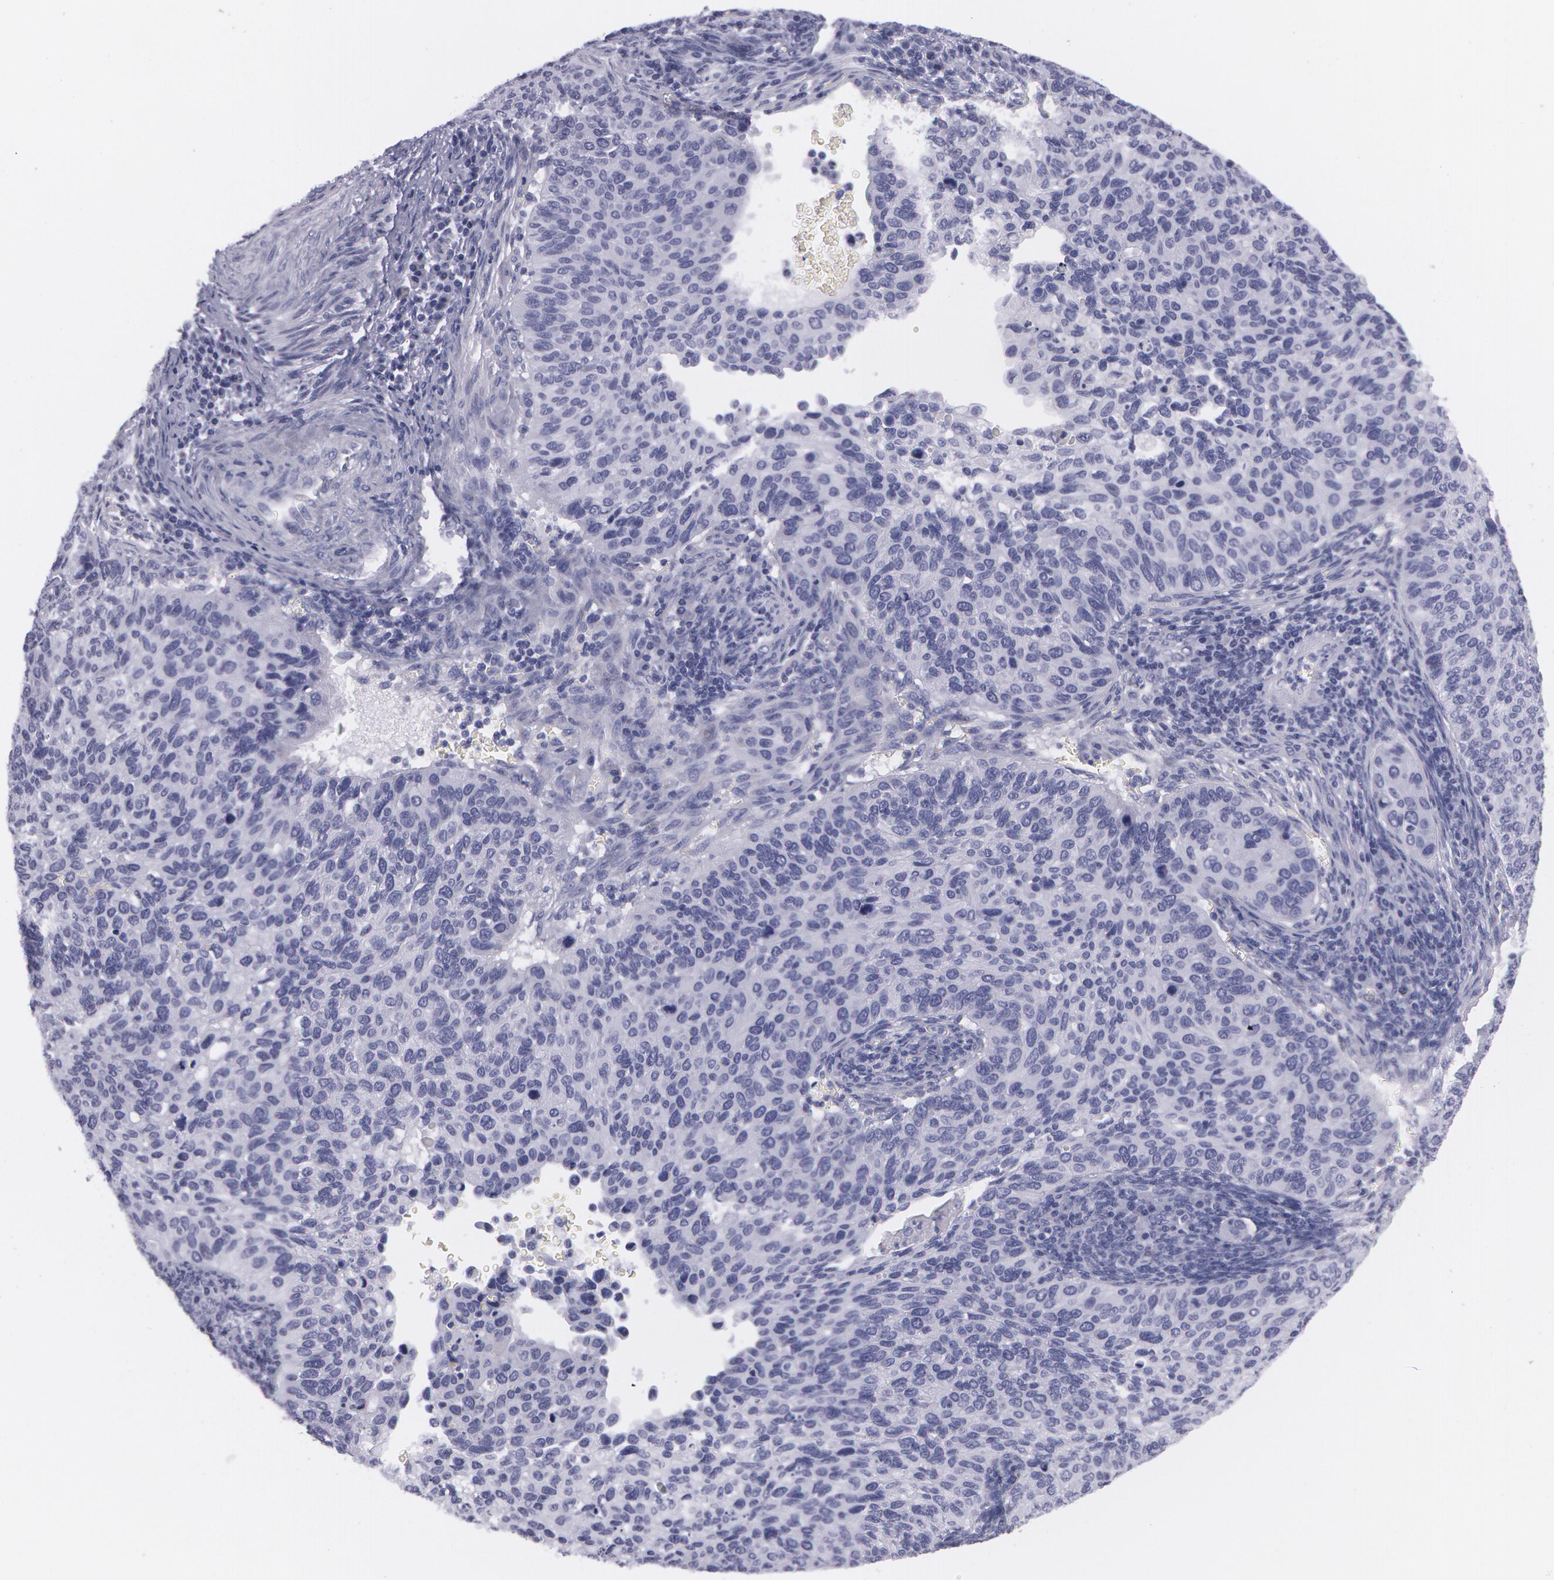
{"staining": {"intensity": "negative", "quantity": "none", "location": "none"}, "tissue": "cervical cancer", "cell_type": "Tumor cells", "image_type": "cancer", "snomed": [{"axis": "morphology", "description": "Adenocarcinoma, NOS"}, {"axis": "topography", "description": "Cervix"}], "caption": "Immunohistochemical staining of cervical adenocarcinoma reveals no significant staining in tumor cells.", "gene": "AMACR", "patient": {"sex": "female", "age": 29}}